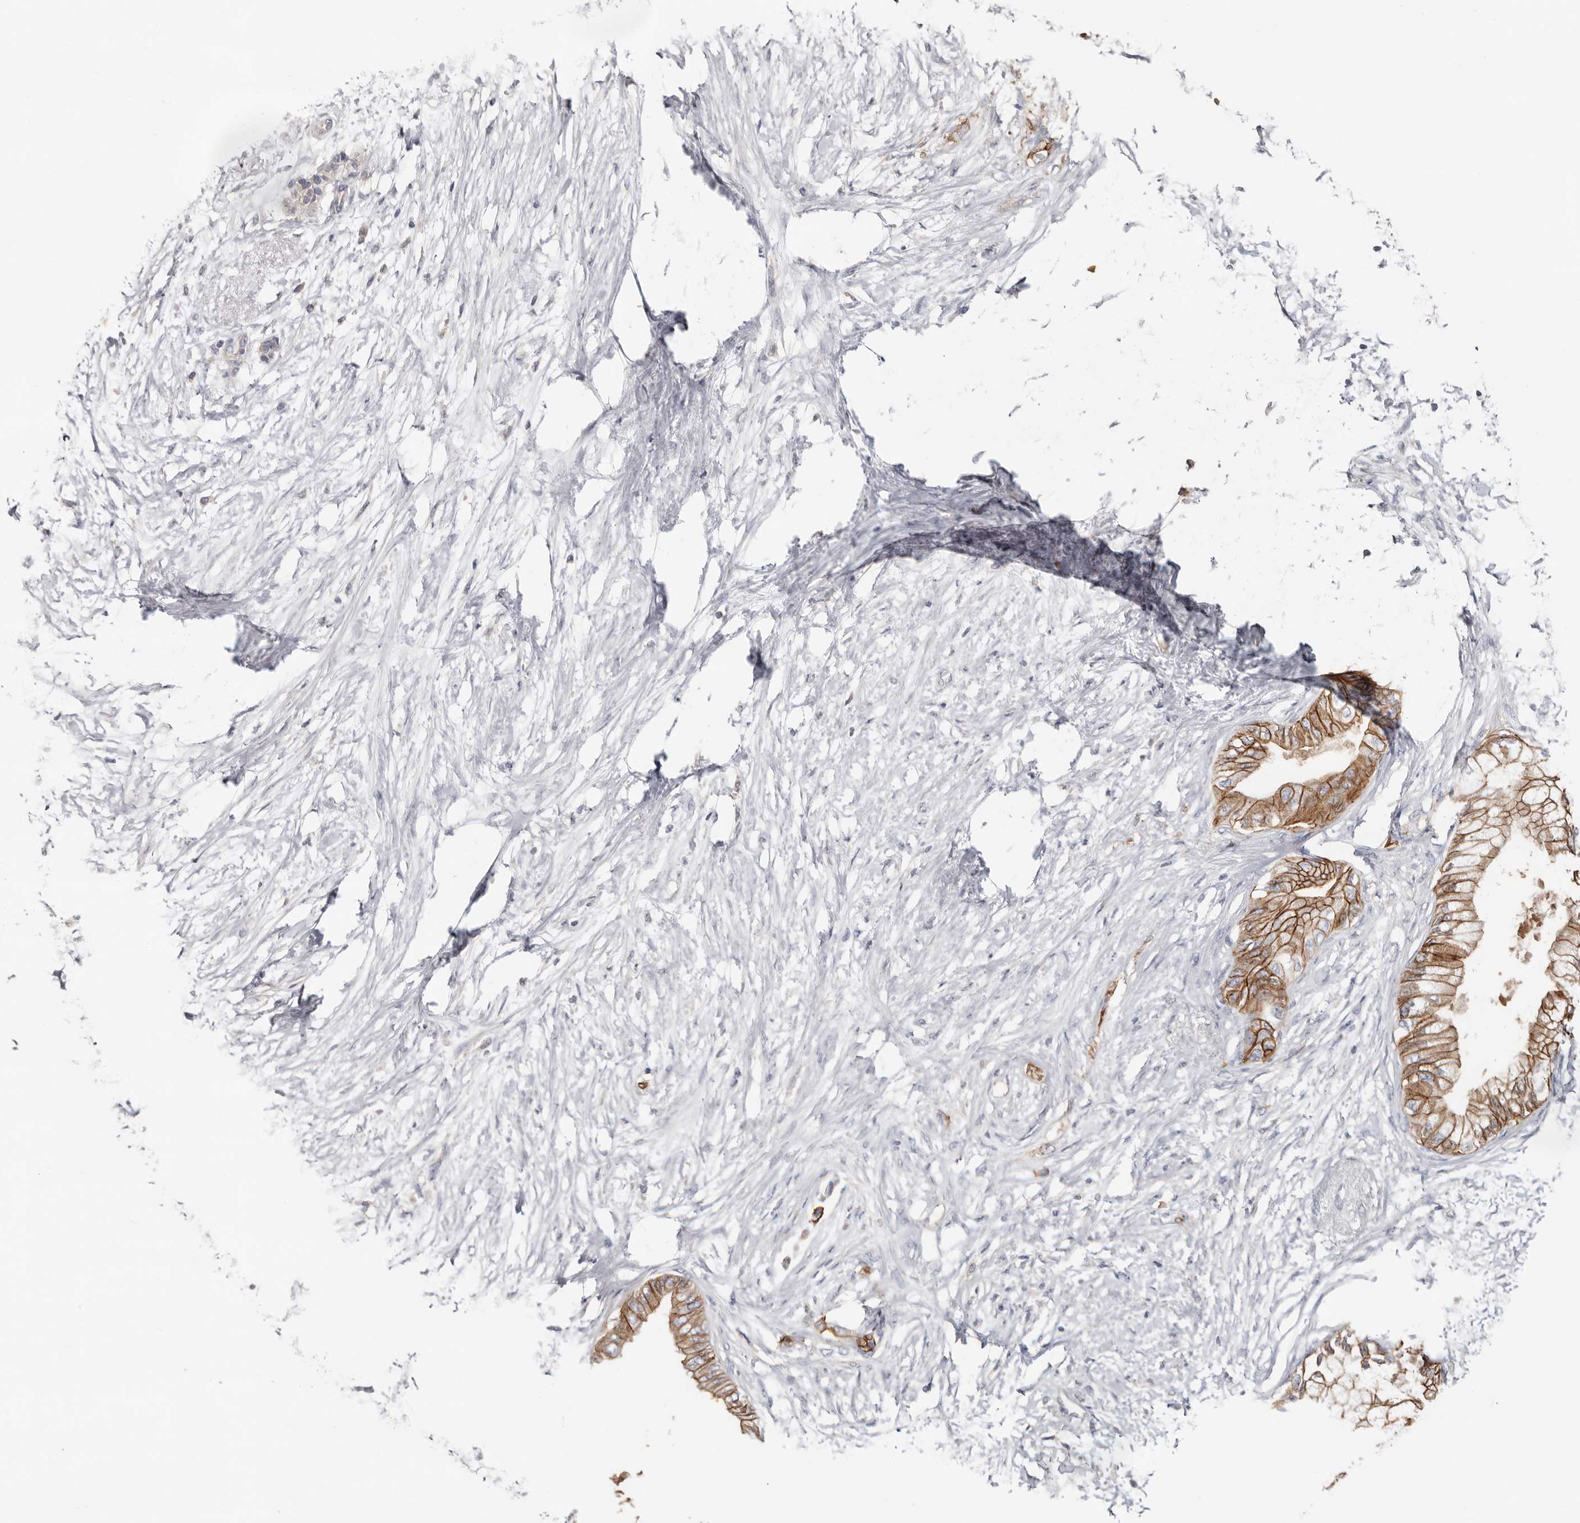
{"staining": {"intensity": "strong", "quantity": ">75%", "location": "cytoplasmic/membranous"}, "tissue": "pancreatic cancer", "cell_type": "Tumor cells", "image_type": "cancer", "snomed": [{"axis": "morphology", "description": "Normal tissue, NOS"}, {"axis": "morphology", "description": "Adenocarcinoma, NOS"}, {"axis": "topography", "description": "Pancreas"}, {"axis": "topography", "description": "Duodenum"}], "caption": "IHC (DAB) staining of human pancreatic adenocarcinoma displays strong cytoplasmic/membranous protein staining in about >75% of tumor cells.", "gene": "S100A14", "patient": {"sex": "female", "age": 60}}